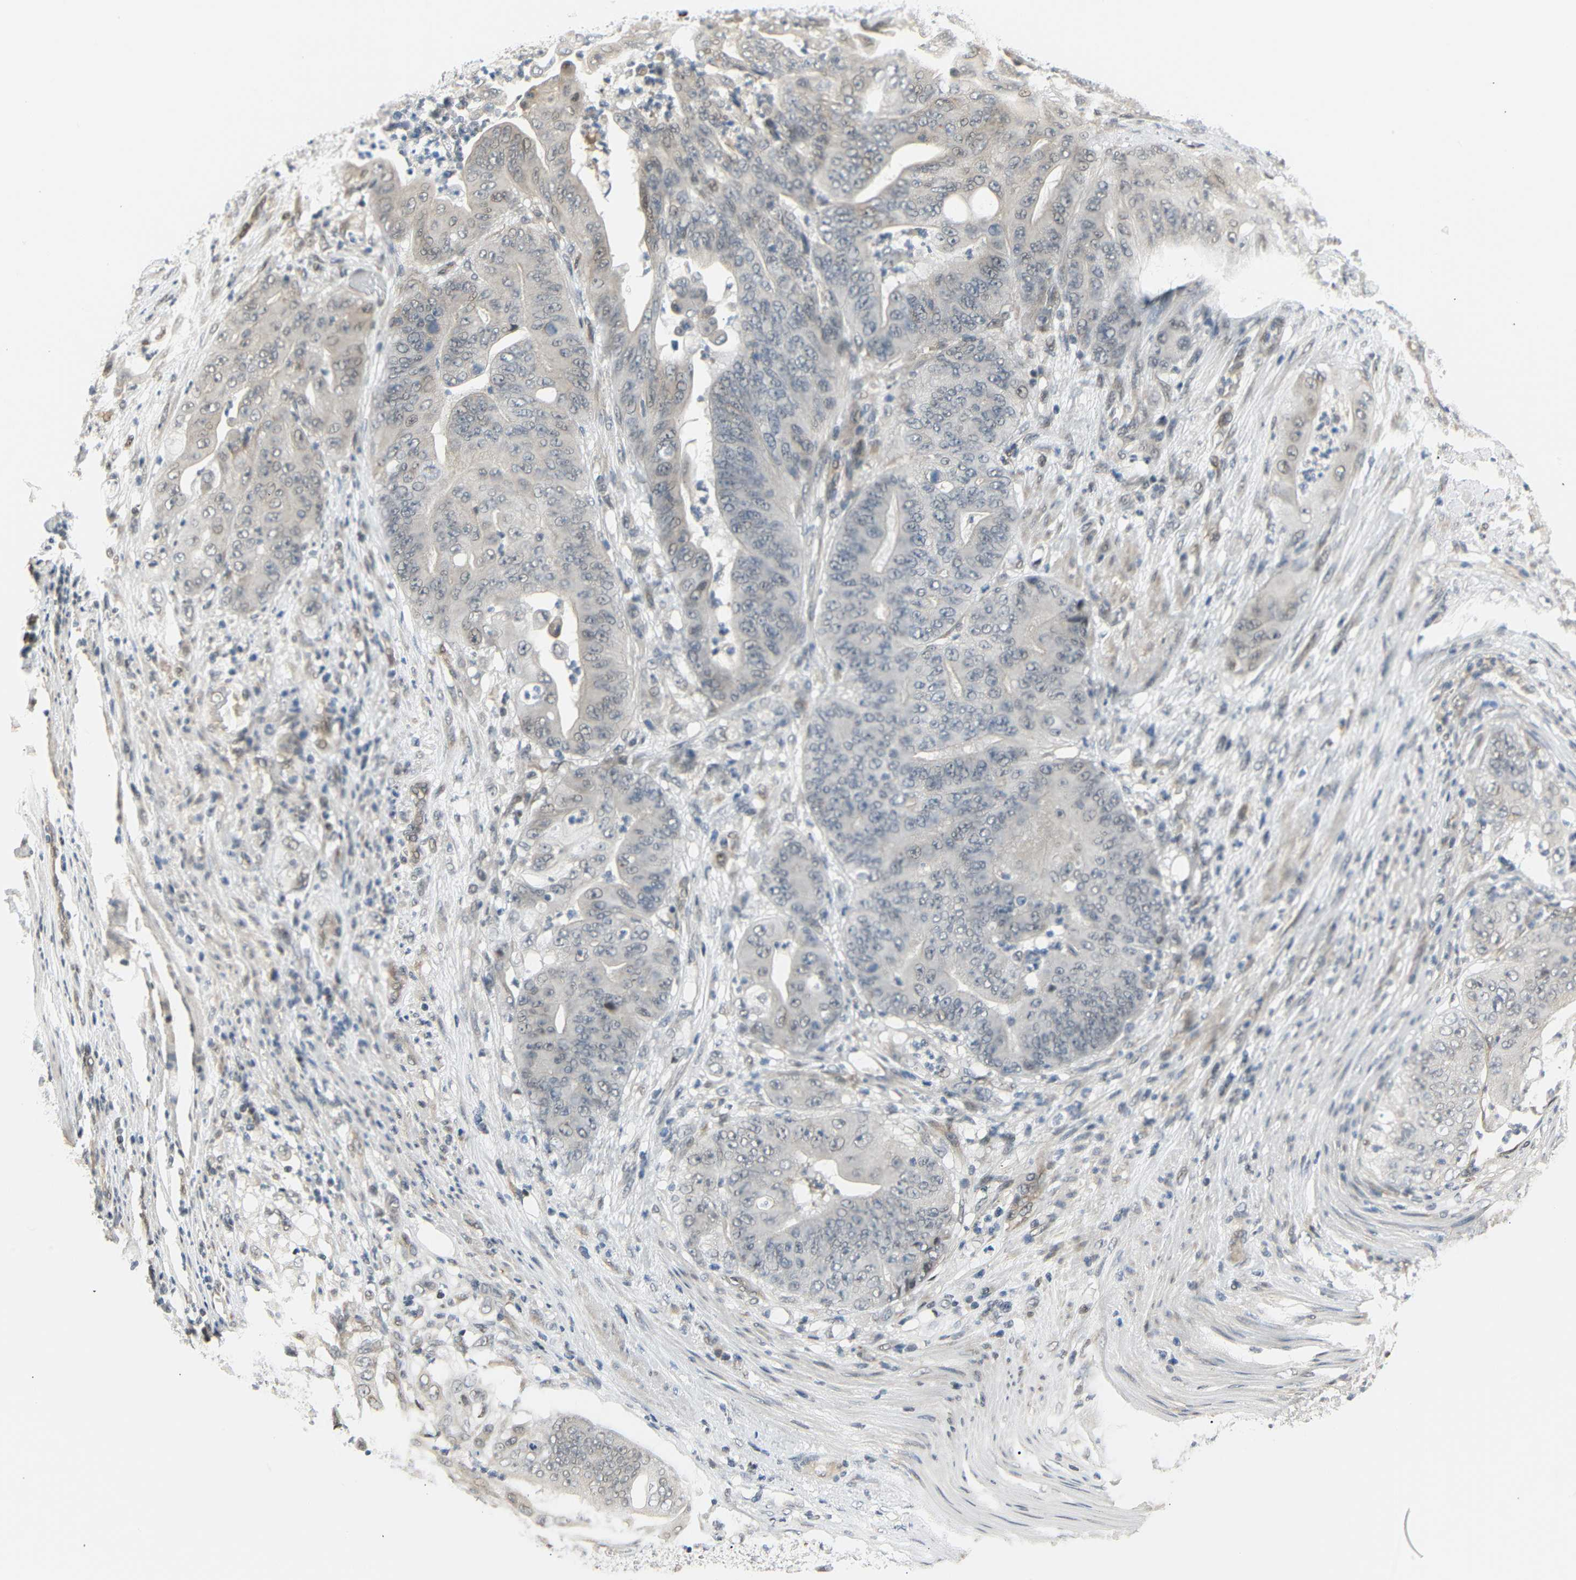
{"staining": {"intensity": "weak", "quantity": "<25%", "location": "nuclear"}, "tissue": "stomach cancer", "cell_type": "Tumor cells", "image_type": "cancer", "snomed": [{"axis": "morphology", "description": "Adenocarcinoma, NOS"}, {"axis": "topography", "description": "Stomach"}], "caption": "Tumor cells show no significant protein expression in stomach cancer.", "gene": "IMPG2", "patient": {"sex": "female", "age": 73}}